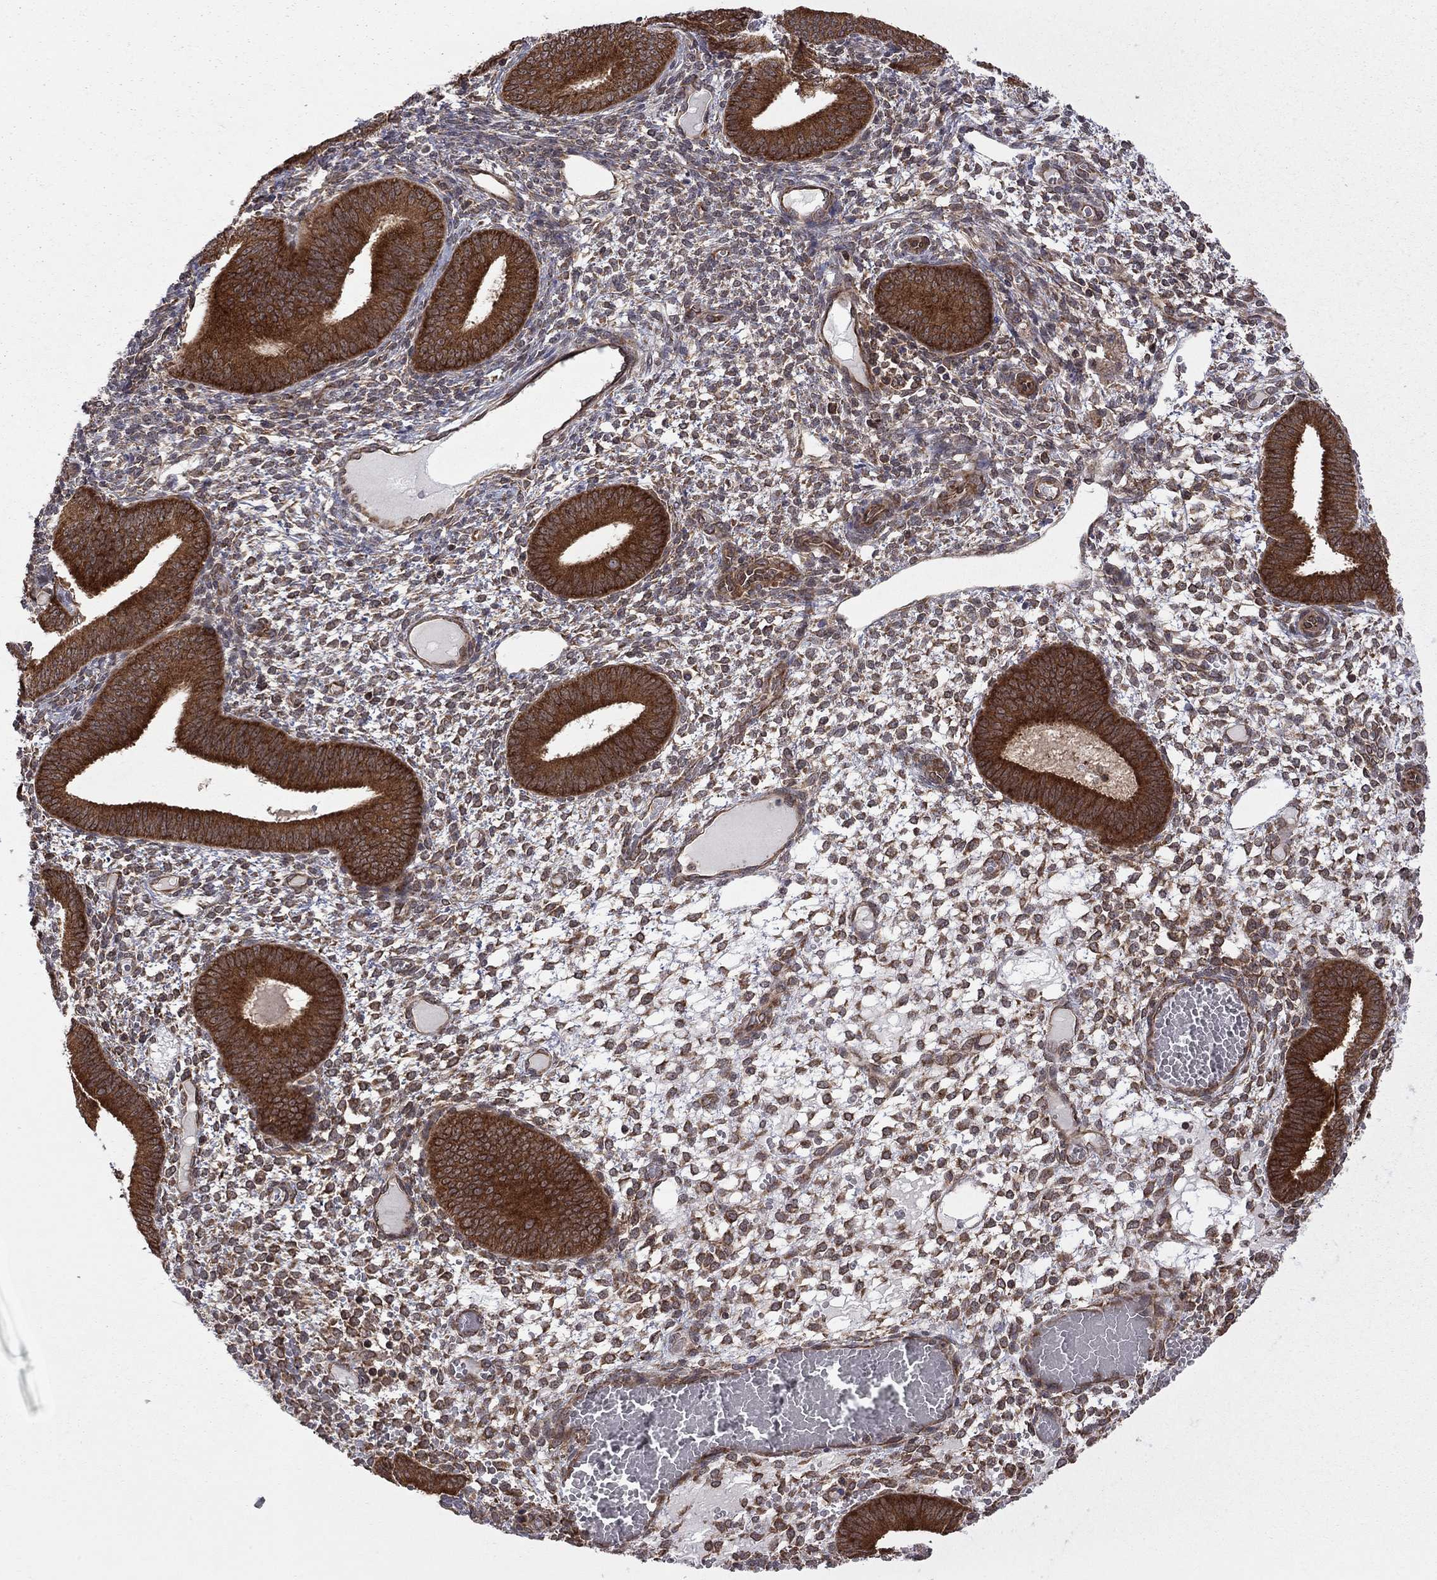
{"staining": {"intensity": "negative", "quantity": "none", "location": "none"}, "tissue": "endometrium", "cell_type": "Cells in endometrial stroma", "image_type": "normal", "snomed": [{"axis": "morphology", "description": "Normal tissue, NOS"}, {"axis": "topography", "description": "Endometrium"}], "caption": "Histopathology image shows no significant protein staining in cells in endometrial stroma of normal endometrium.", "gene": "NAA50", "patient": {"sex": "female", "age": 42}}